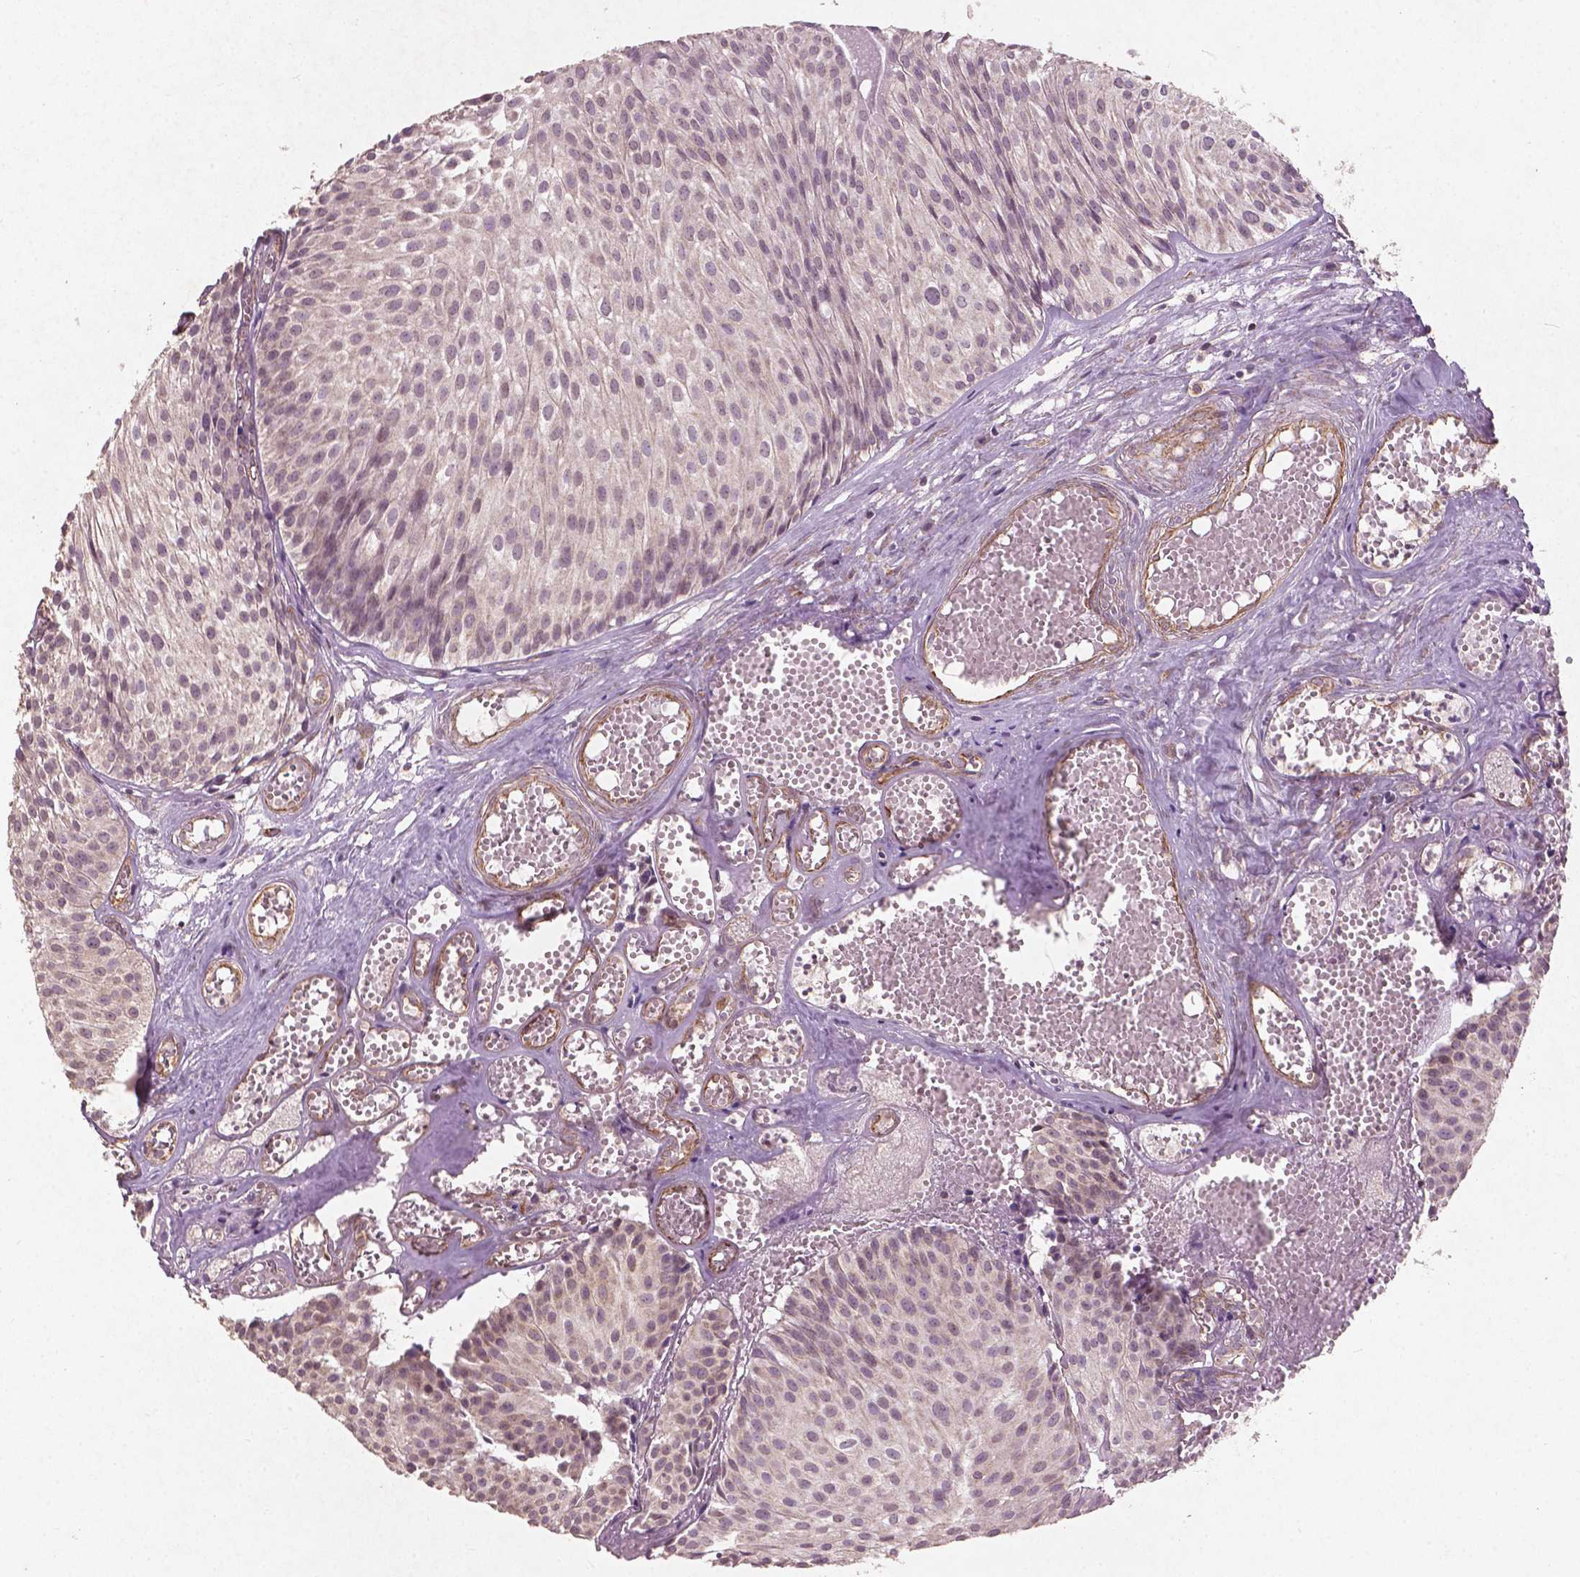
{"staining": {"intensity": "negative", "quantity": "none", "location": "none"}, "tissue": "urothelial cancer", "cell_type": "Tumor cells", "image_type": "cancer", "snomed": [{"axis": "morphology", "description": "Urothelial carcinoma, Low grade"}, {"axis": "topography", "description": "Urinary bladder"}], "caption": "Urothelial cancer was stained to show a protein in brown. There is no significant staining in tumor cells.", "gene": "SMAD2", "patient": {"sex": "male", "age": 63}}